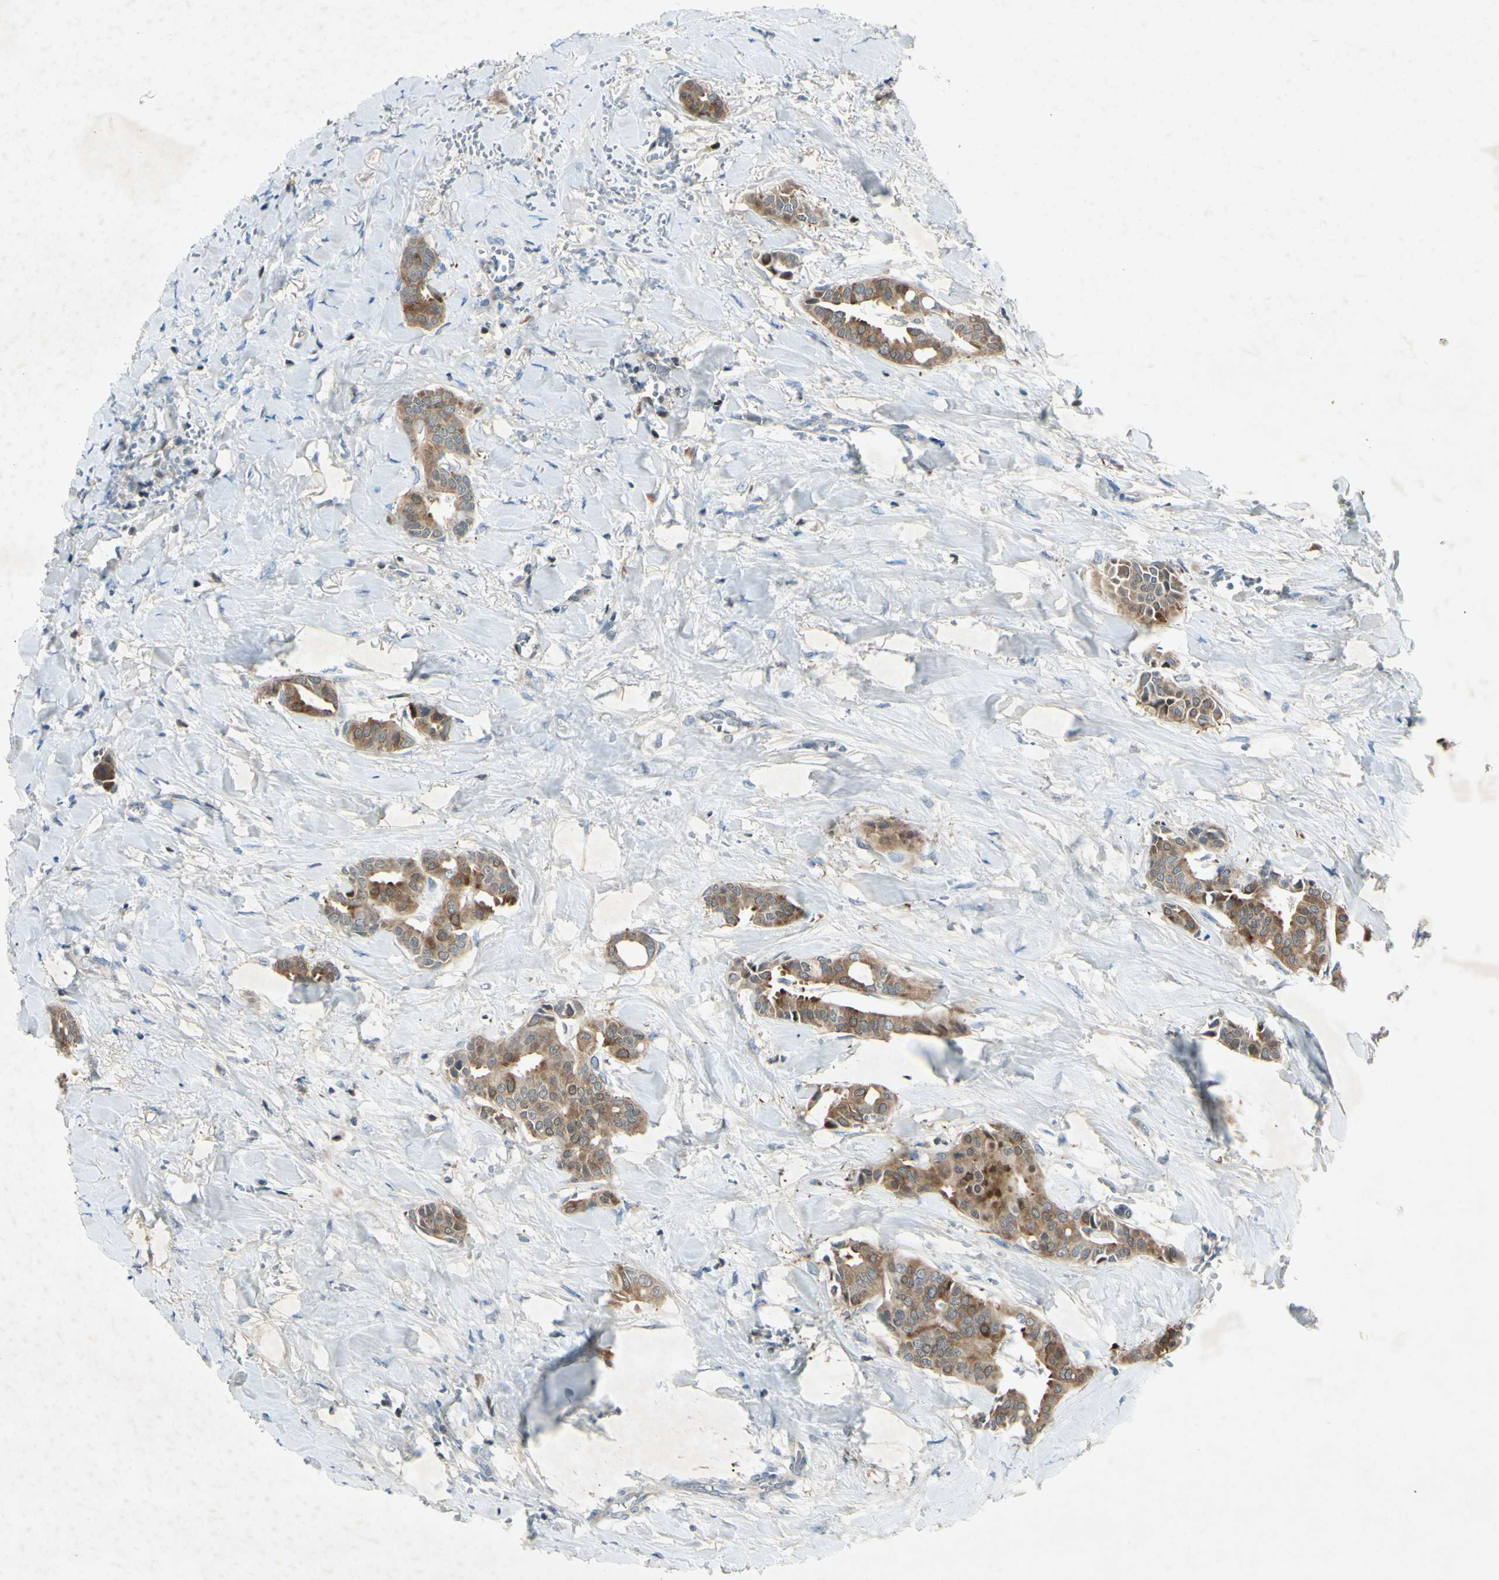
{"staining": {"intensity": "moderate", "quantity": ">75%", "location": "cytoplasmic/membranous"}, "tissue": "head and neck cancer", "cell_type": "Tumor cells", "image_type": "cancer", "snomed": [{"axis": "morphology", "description": "Adenocarcinoma, NOS"}, {"axis": "topography", "description": "Salivary gland"}, {"axis": "topography", "description": "Head-Neck"}], "caption": "Human adenocarcinoma (head and neck) stained with a brown dye exhibits moderate cytoplasmic/membranous positive positivity in about >75% of tumor cells.", "gene": "C1orf159", "patient": {"sex": "female", "age": 59}}